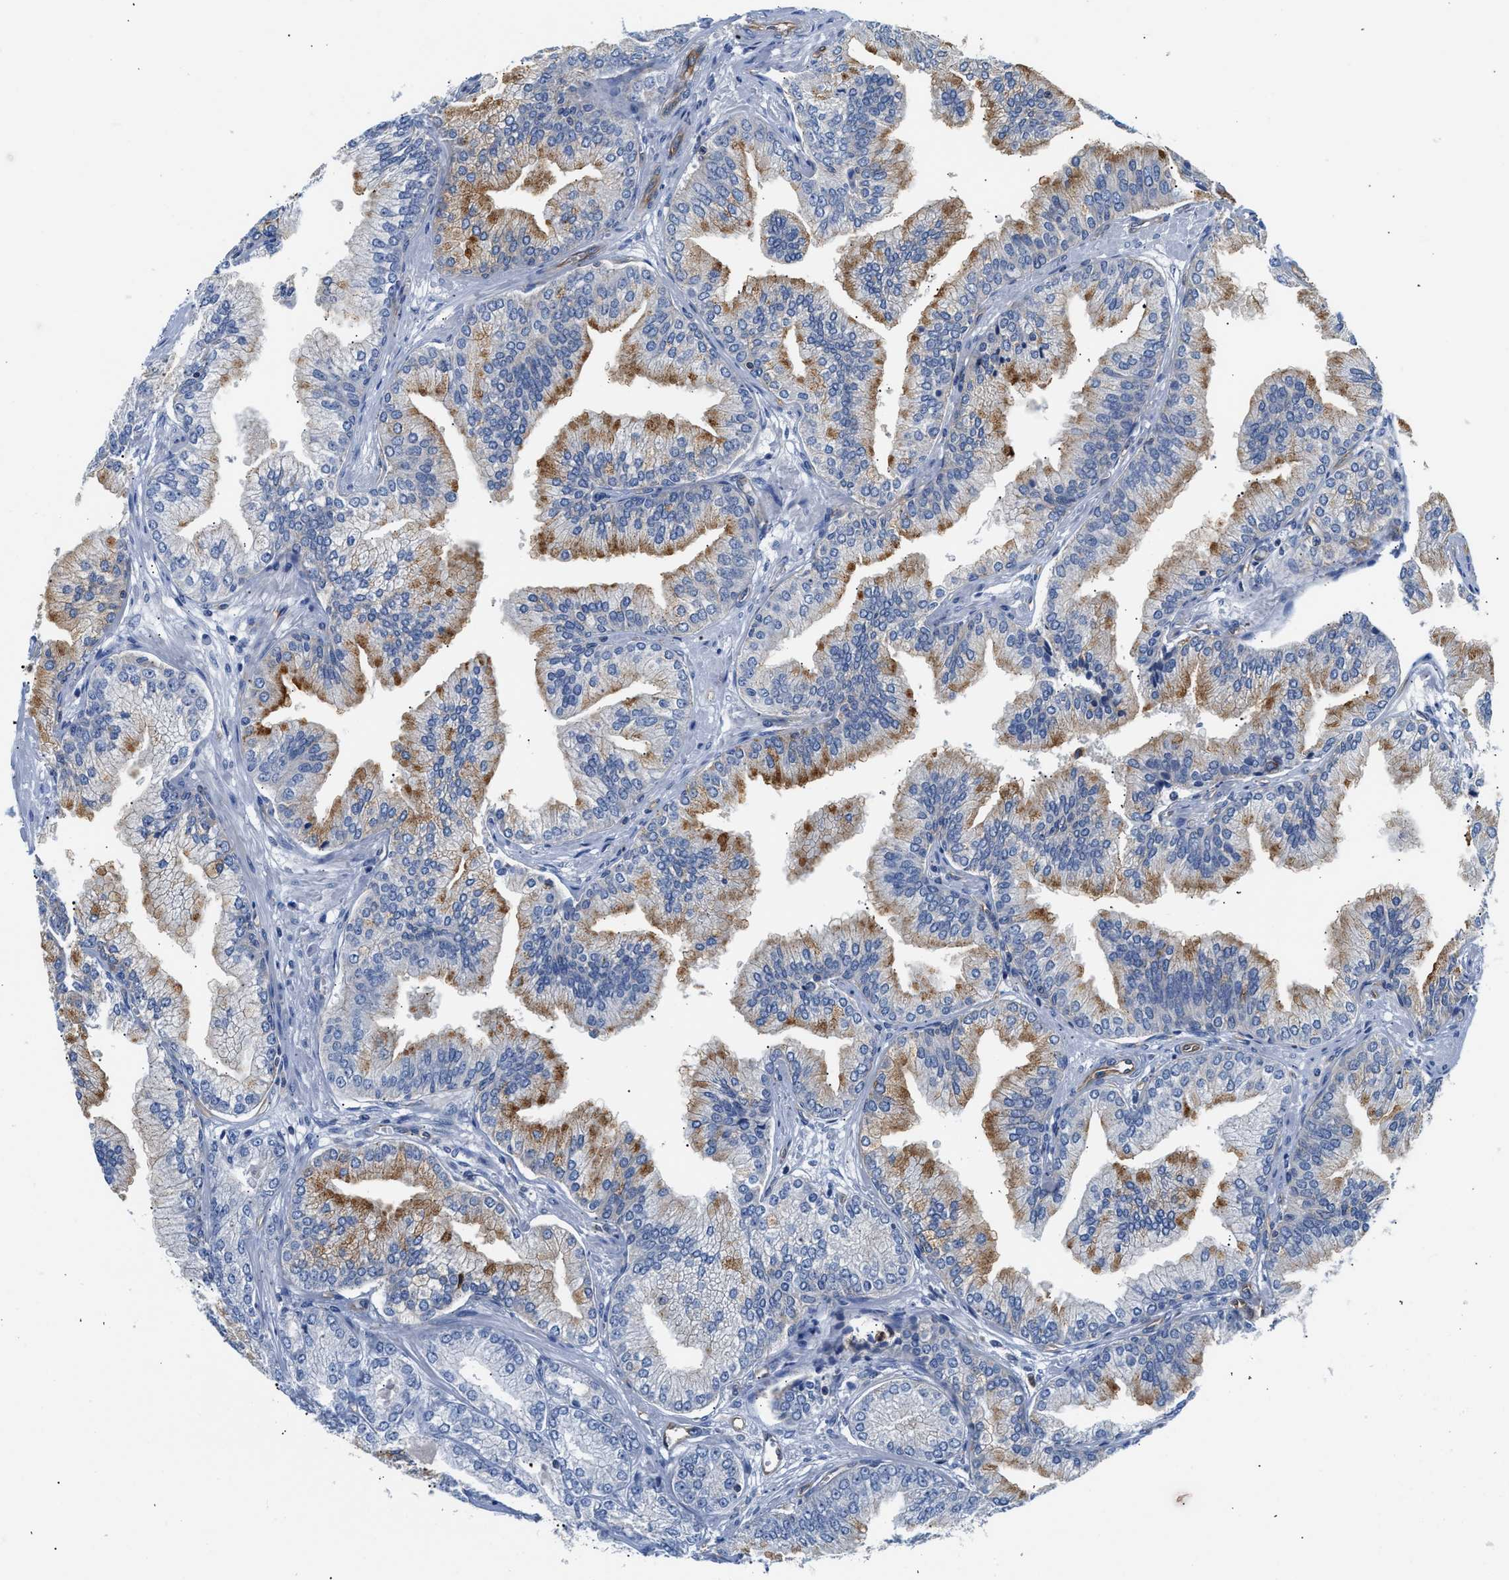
{"staining": {"intensity": "moderate", "quantity": "25%-75%", "location": "cytoplasmic/membranous"}, "tissue": "prostate cancer", "cell_type": "Tumor cells", "image_type": "cancer", "snomed": [{"axis": "morphology", "description": "Adenocarcinoma, Low grade"}, {"axis": "topography", "description": "Prostate"}], "caption": "A brown stain shows moderate cytoplasmic/membranous expression of a protein in human low-grade adenocarcinoma (prostate) tumor cells.", "gene": "SAMD9L", "patient": {"sex": "male", "age": 52}}